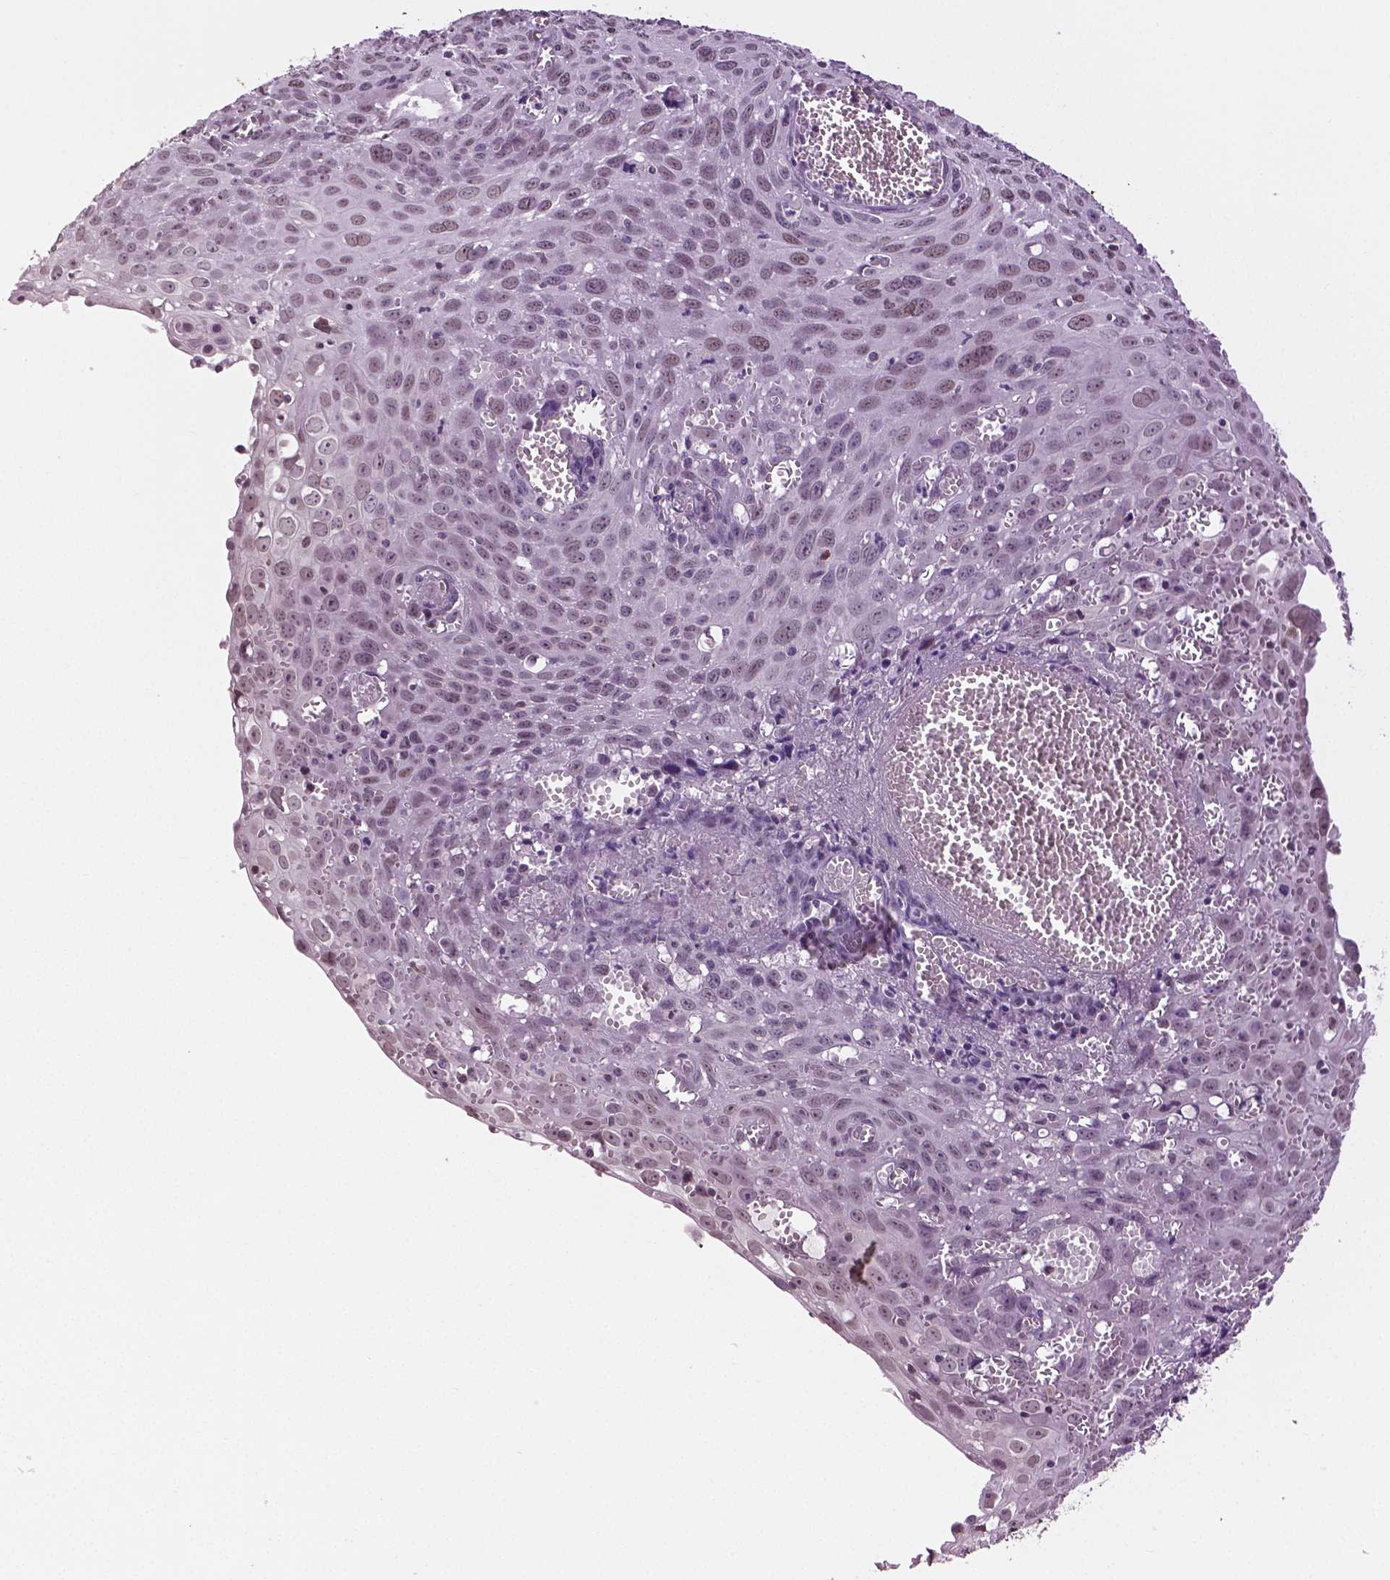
{"staining": {"intensity": "weak", "quantity": "25%-75%", "location": "nuclear"}, "tissue": "cervical cancer", "cell_type": "Tumor cells", "image_type": "cancer", "snomed": [{"axis": "morphology", "description": "Squamous cell carcinoma, NOS"}, {"axis": "topography", "description": "Cervix"}], "caption": "Cervical squamous cell carcinoma stained with DAB immunohistochemistry reveals low levels of weak nuclear positivity in about 25%-75% of tumor cells.", "gene": "DLX5", "patient": {"sex": "female", "age": 38}}